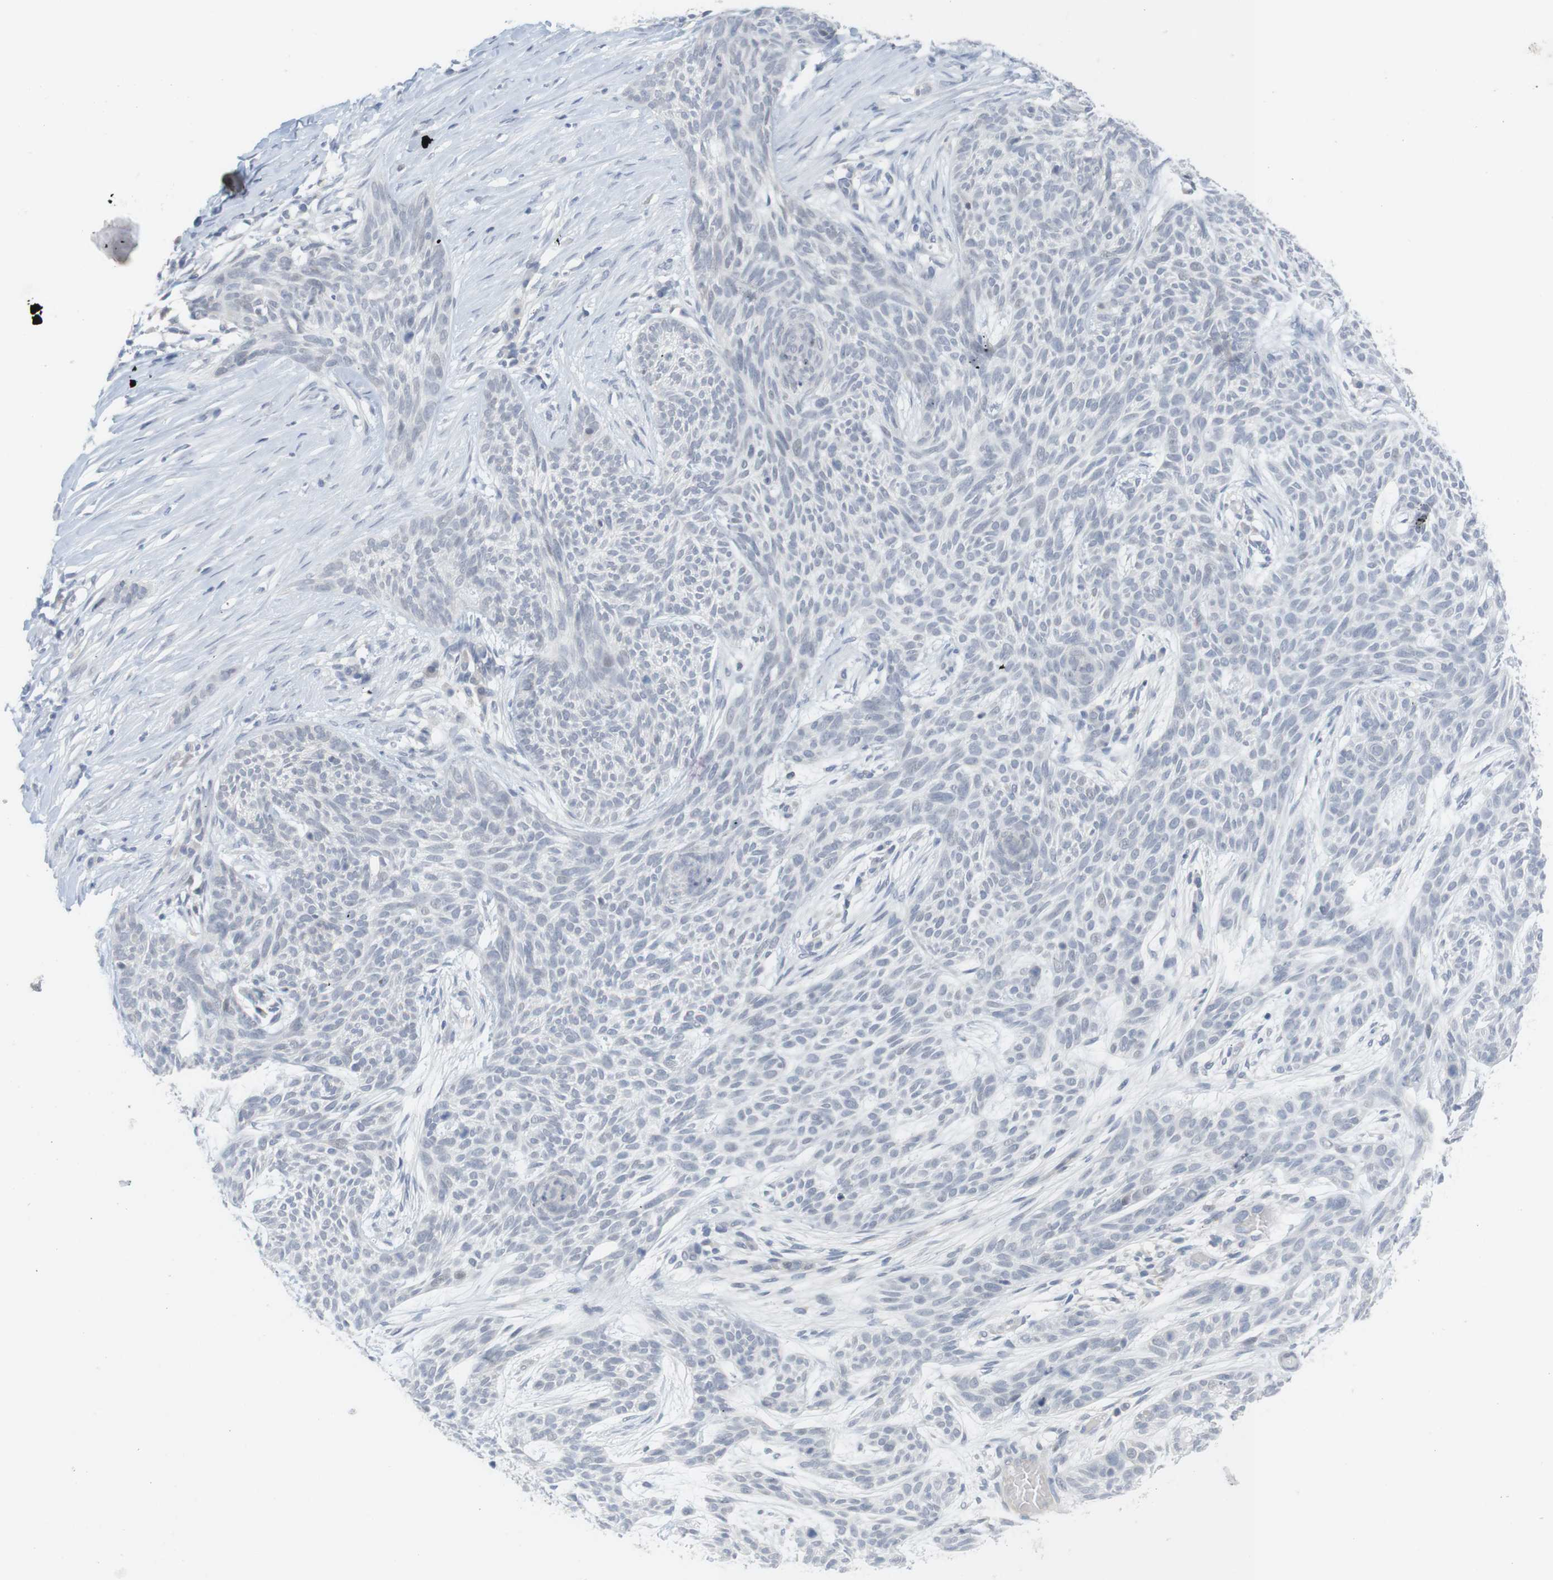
{"staining": {"intensity": "negative", "quantity": "none", "location": "none"}, "tissue": "skin cancer", "cell_type": "Tumor cells", "image_type": "cancer", "snomed": [{"axis": "morphology", "description": "Basal cell carcinoma"}, {"axis": "topography", "description": "Skin"}], "caption": "An IHC micrograph of skin cancer (basal cell carcinoma) is shown. There is no staining in tumor cells of skin cancer (basal cell carcinoma). (DAB (3,3'-diaminobenzidine) IHC, high magnification).", "gene": "YIPF1", "patient": {"sex": "female", "age": 59}}